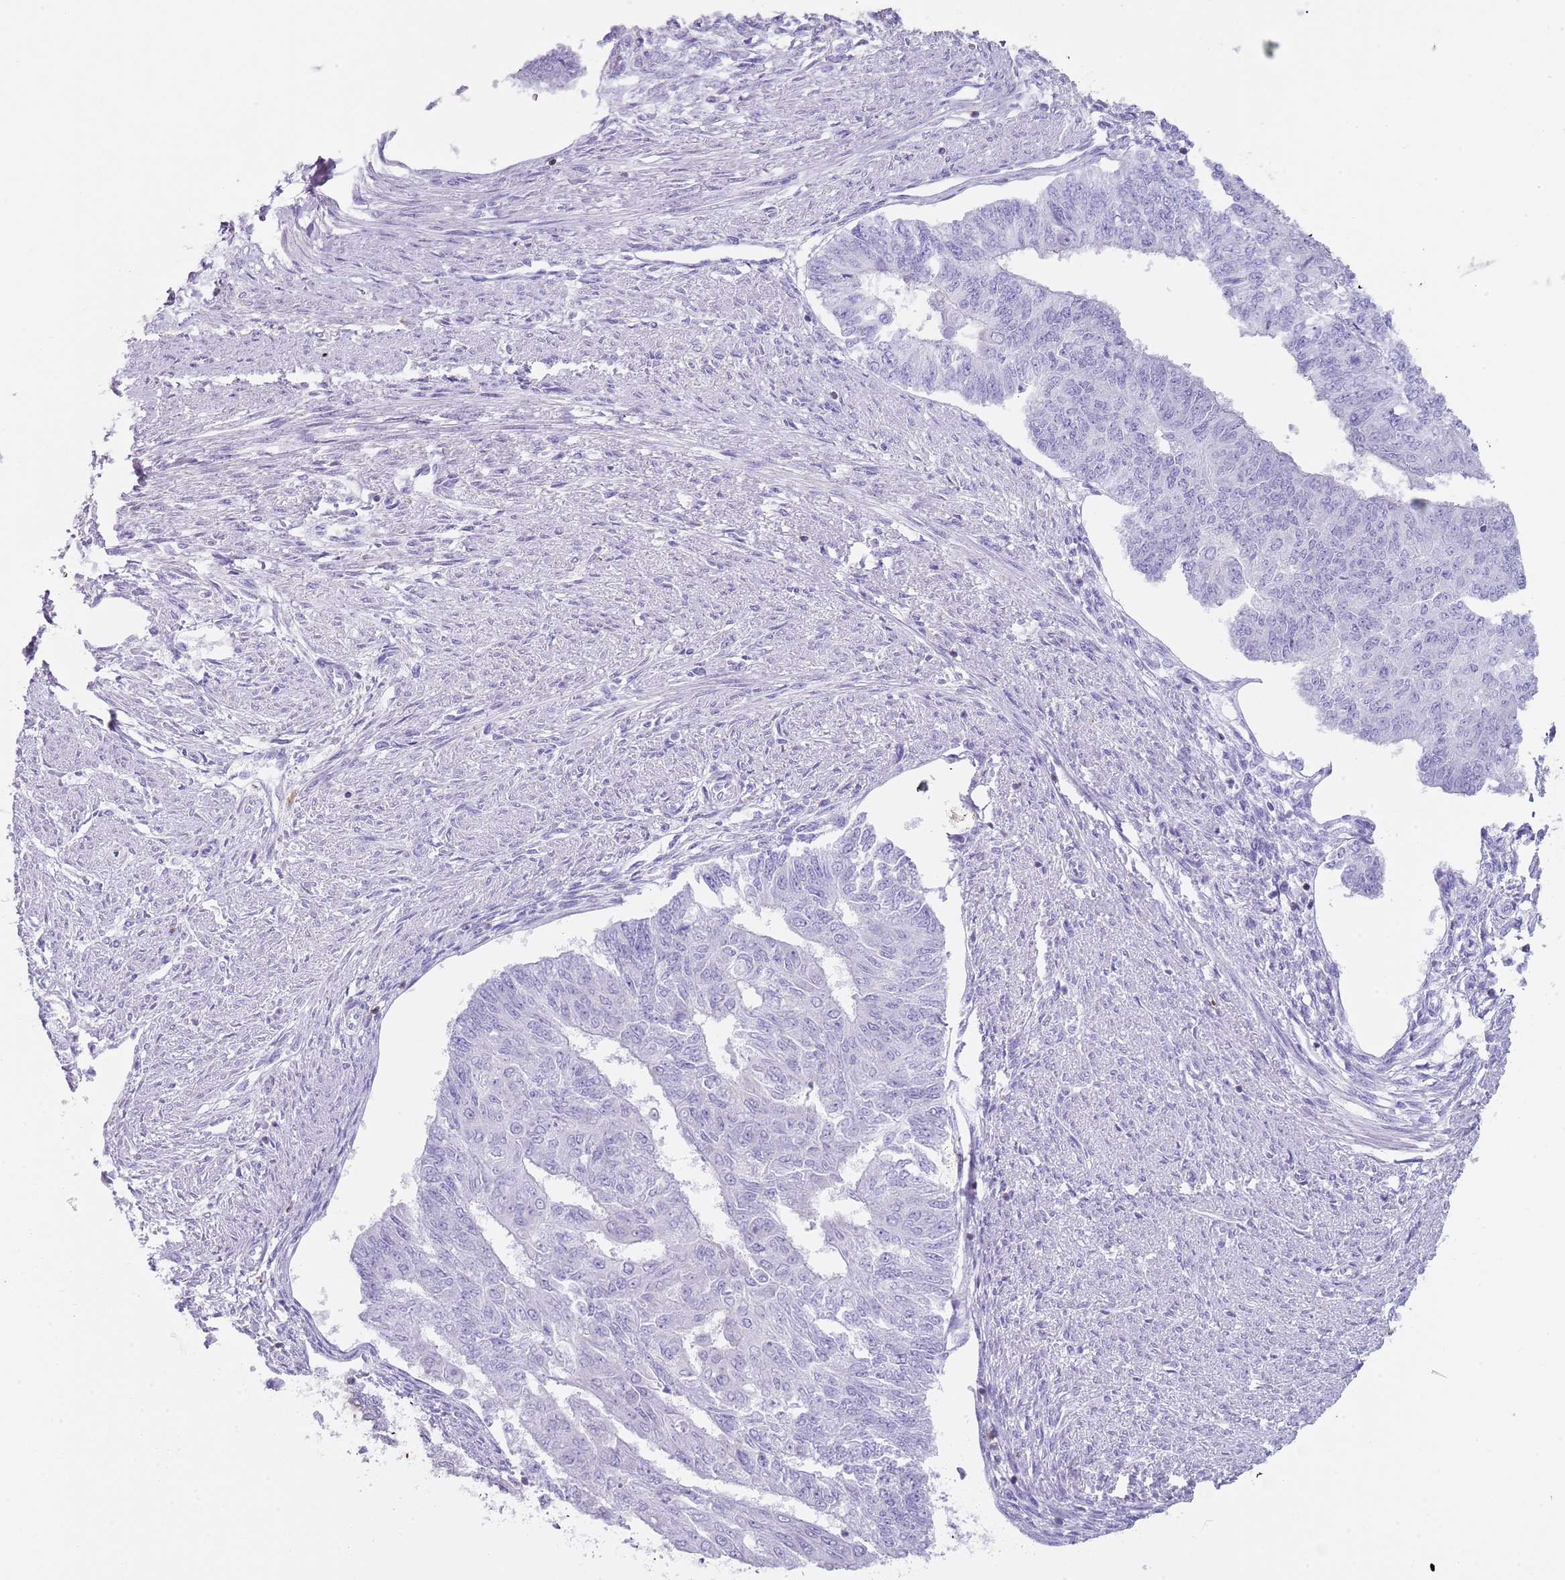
{"staining": {"intensity": "negative", "quantity": "none", "location": "none"}, "tissue": "endometrial cancer", "cell_type": "Tumor cells", "image_type": "cancer", "snomed": [{"axis": "morphology", "description": "Adenocarcinoma, NOS"}, {"axis": "topography", "description": "Endometrium"}], "caption": "Tumor cells are negative for brown protein staining in adenocarcinoma (endometrial).", "gene": "NBPF20", "patient": {"sex": "female", "age": 32}}